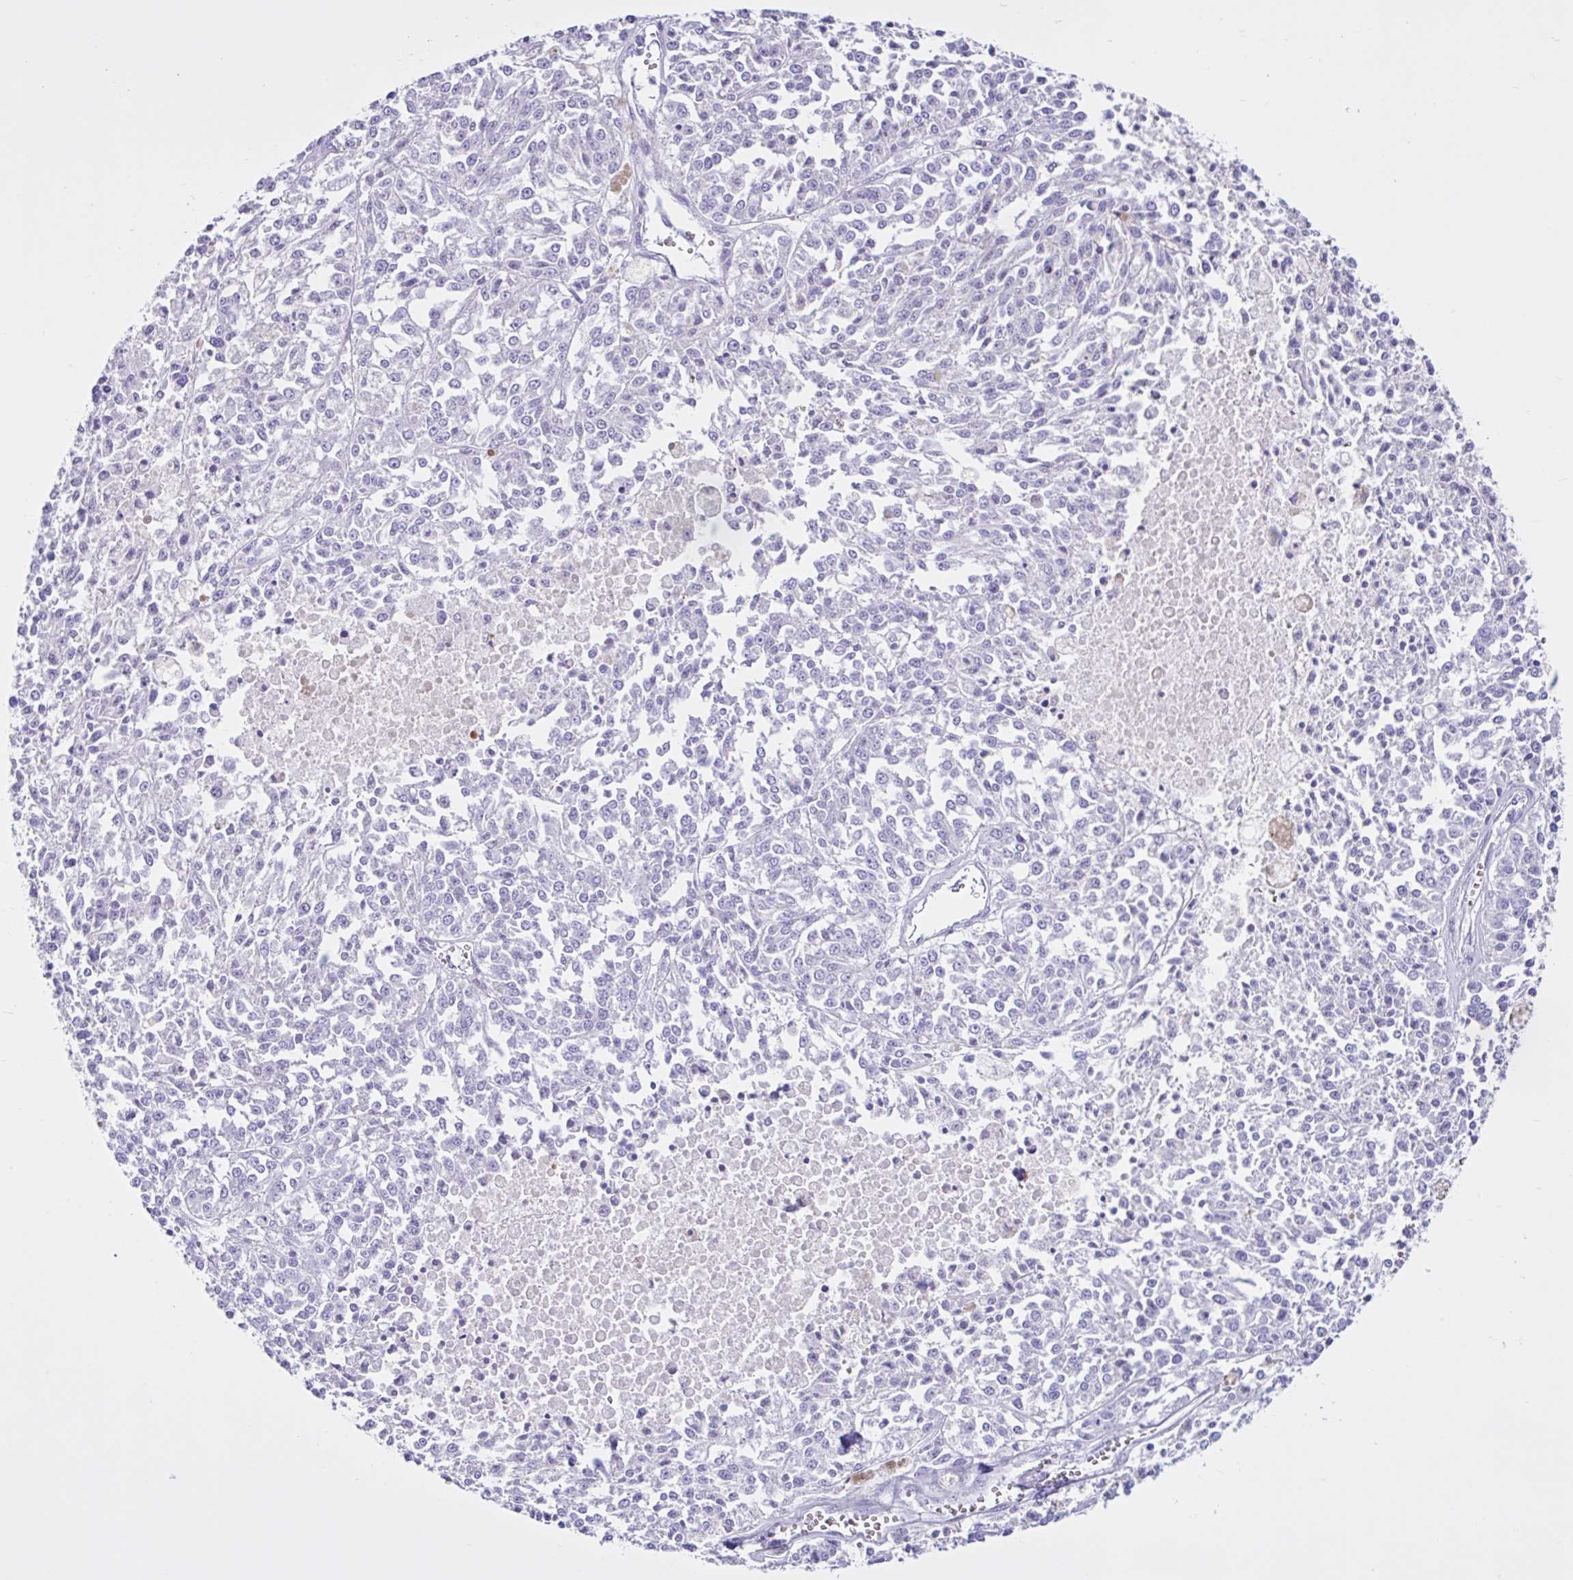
{"staining": {"intensity": "negative", "quantity": "none", "location": "none"}, "tissue": "melanoma", "cell_type": "Tumor cells", "image_type": "cancer", "snomed": [{"axis": "morphology", "description": "Malignant melanoma, NOS"}, {"axis": "topography", "description": "Skin"}], "caption": "A high-resolution photomicrograph shows immunohistochemistry (IHC) staining of malignant melanoma, which demonstrates no significant positivity in tumor cells.", "gene": "CYP19A1", "patient": {"sex": "female", "age": 64}}